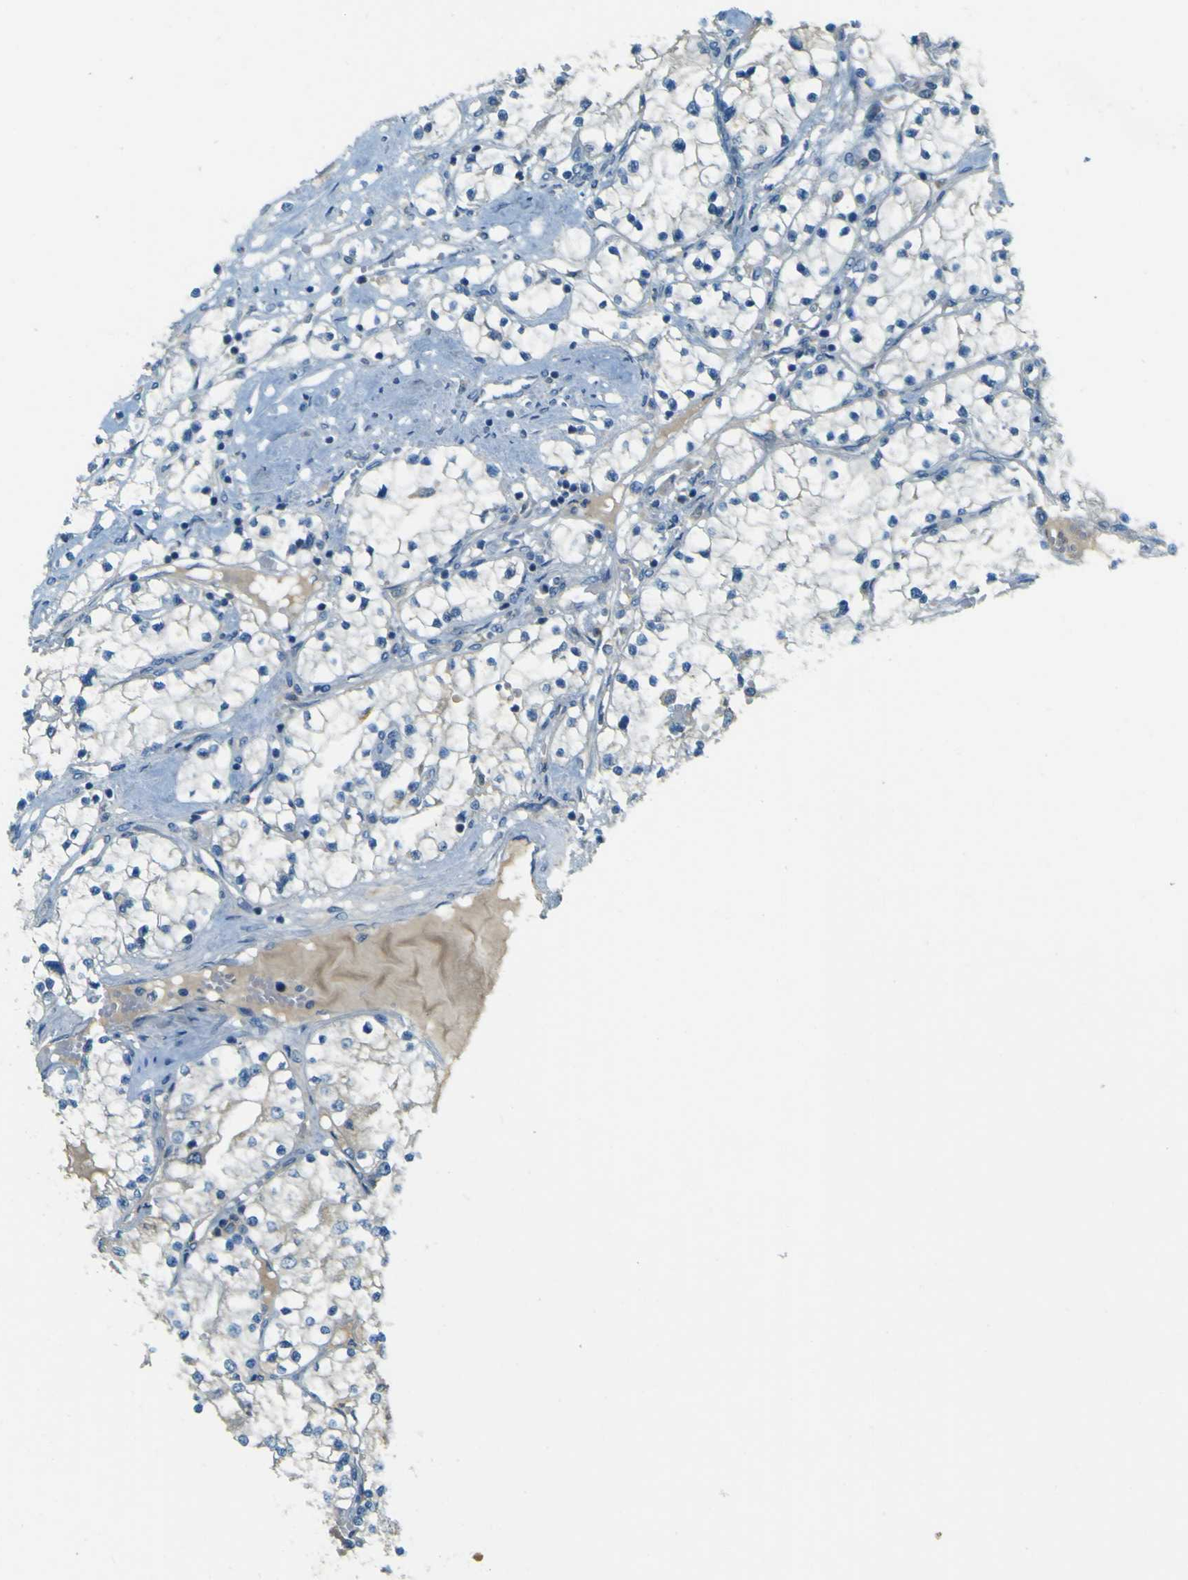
{"staining": {"intensity": "negative", "quantity": "none", "location": "none"}, "tissue": "renal cancer", "cell_type": "Tumor cells", "image_type": "cancer", "snomed": [{"axis": "morphology", "description": "Adenocarcinoma, NOS"}, {"axis": "topography", "description": "Kidney"}], "caption": "DAB (3,3'-diaminobenzidine) immunohistochemical staining of human renal cancer reveals no significant positivity in tumor cells.", "gene": "FKTN", "patient": {"sex": "male", "age": 68}}